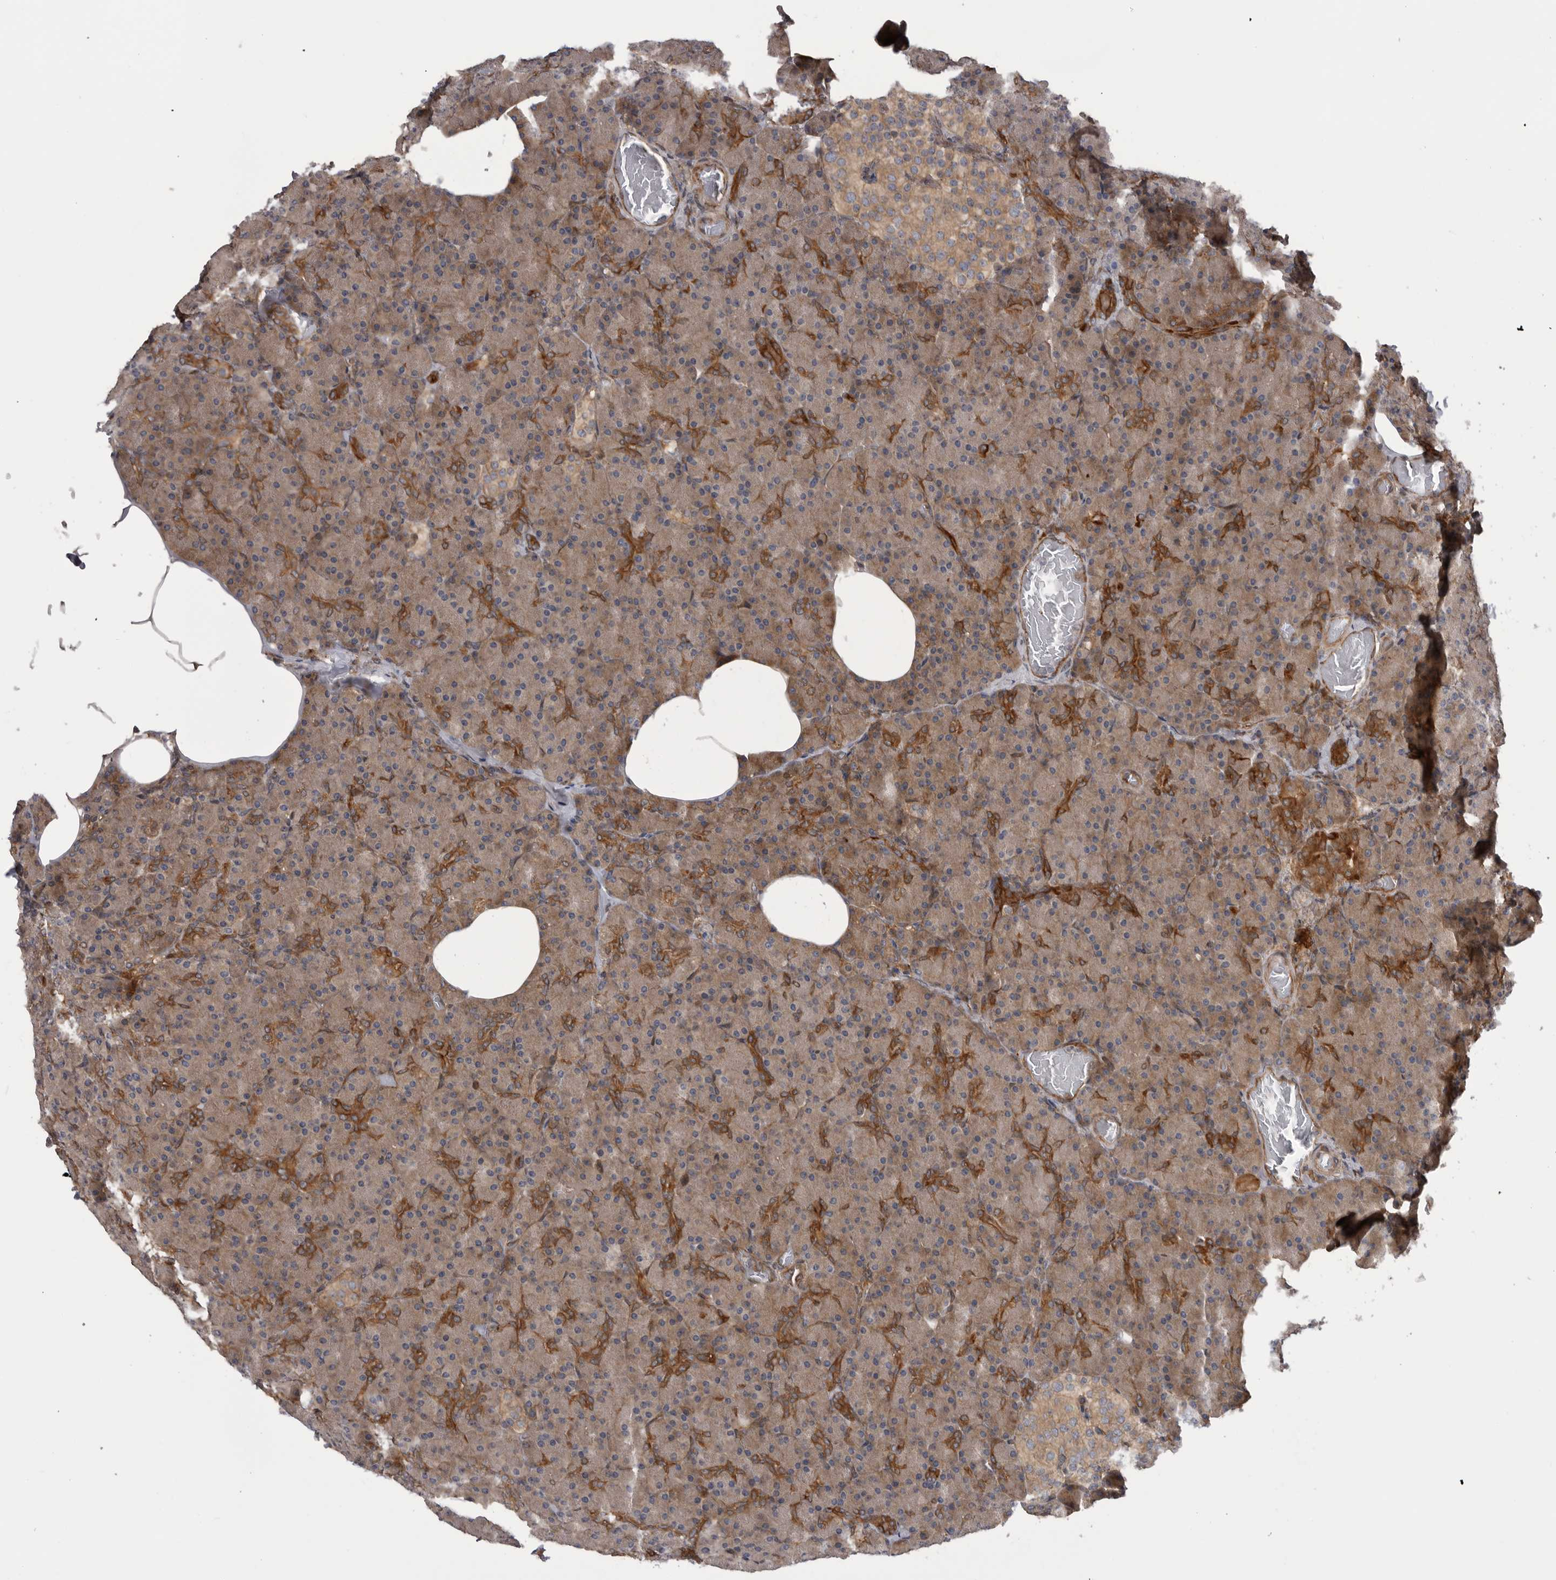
{"staining": {"intensity": "moderate", "quantity": "25%-75%", "location": "cytoplasmic/membranous"}, "tissue": "pancreas", "cell_type": "Exocrine glandular cells", "image_type": "normal", "snomed": [{"axis": "morphology", "description": "Normal tissue, NOS"}, {"axis": "topography", "description": "Pancreas"}], "caption": "DAB immunohistochemical staining of unremarkable pancreas exhibits moderate cytoplasmic/membranous protein expression in approximately 25%-75% of exocrine glandular cells. The staining is performed using DAB (3,3'-diaminobenzidine) brown chromogen to label protein expression. The nuclei are counter-stained blue using hematoxylin.", "gene": "RAB3GAP2", "patient": {"sex": "female", "age": 43}}